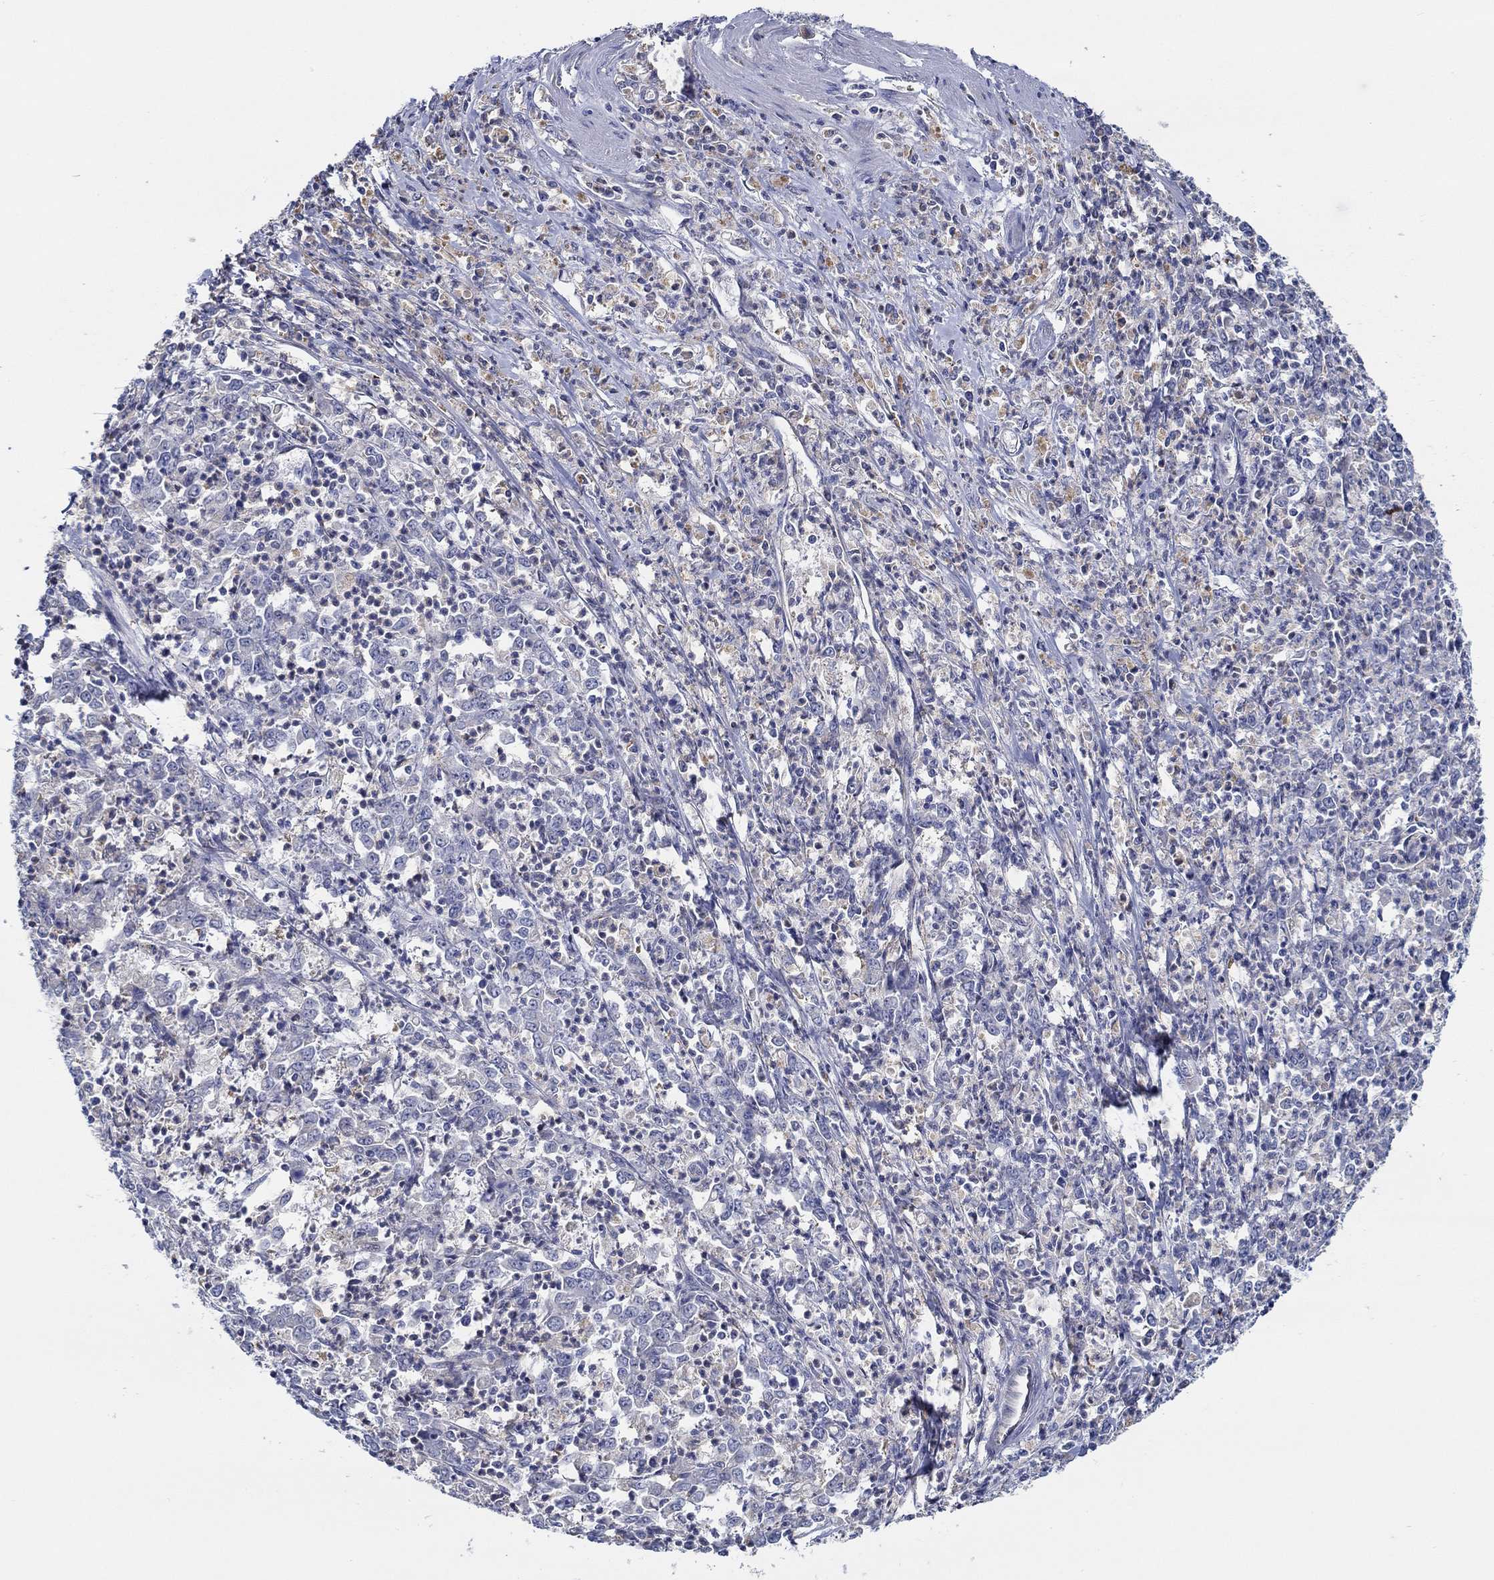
{"staining": {"intensity": "moderate", "quantity": "<25%", "location": "cytoplasmic/membranous"}, "tissue": "stomach cancer", "cell_type": "Tumor cells", "image_type": "cancer", "snomed": [{"axis": "morphology", "description": "Adenocarcinoma, NOS"}, {"axis": "topography", "description": "Stomach, lower"}], "caption": "Stomach cancer (adenocarcinoma) tissue displays moderate cytoplasmic/membranous positivity in approximately <25% of tumor cells The staining was performed using DAB to visualize the protein expression in brown, while the nuclei were stained in blue with hematoxylin (Magnification: 20x).", "gene": "CFAP61", "patient": {"sex": "female", "age": 71}}